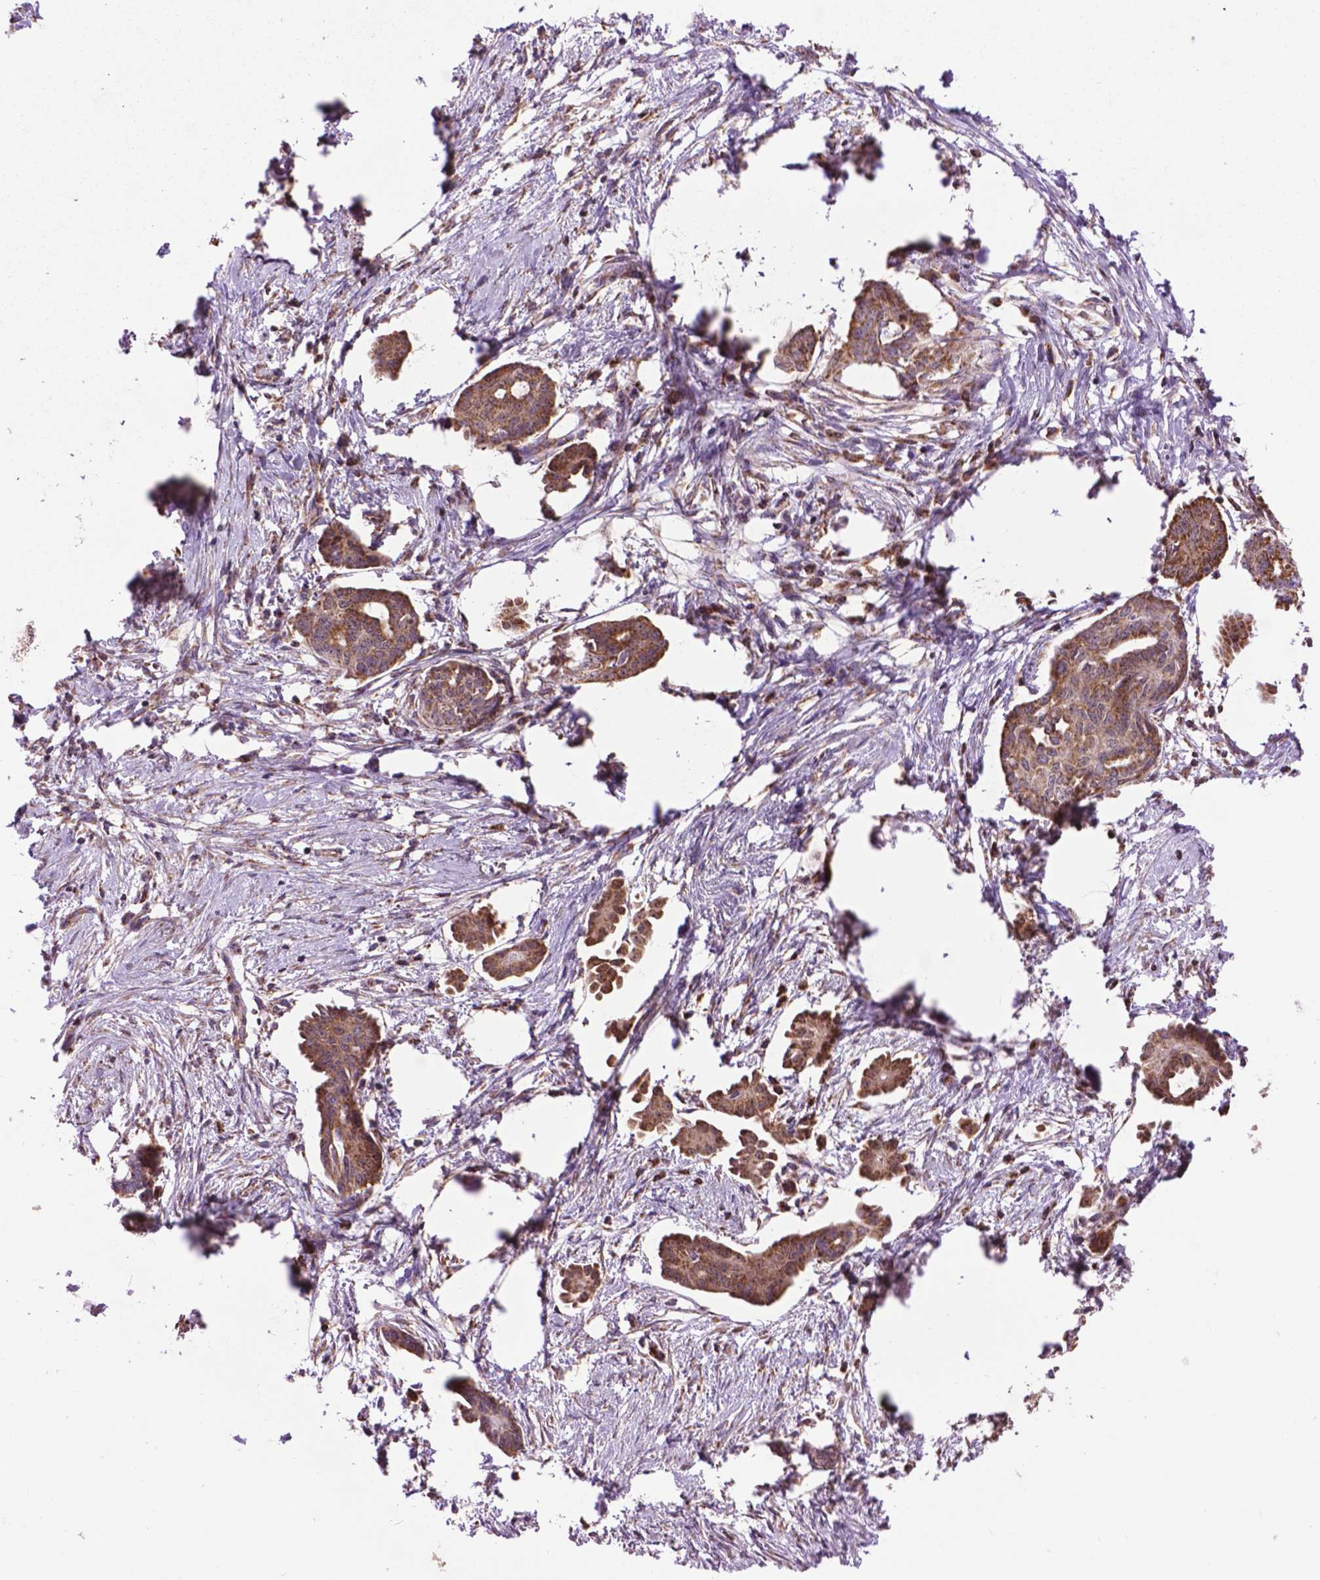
{"staining": {"intensity": "moderate", "quantity": ">75%", "location": "cytoplasmic/membranous"}, "tissue": "ovarian cancer", "cell_type": "Tumor cells", "image_type": "cancer", "snomed": [{"axis": "morphology", "description": "Cystadenocarcinoma, serous, NOS"}, {"axis": "topography", "description": "Ovary"}], "caption": "Immunohistochemical staining of ovarian serous cystadenocarcinoma demonstrates moderate cytoplasmic/membranous protein positivity in about >75% of tumor cells. (brown staining indicates protein expression, while blue staining denotes nuclei).", "gene": "PYCR3", "patient": {"sex": "female", "age": 71}}